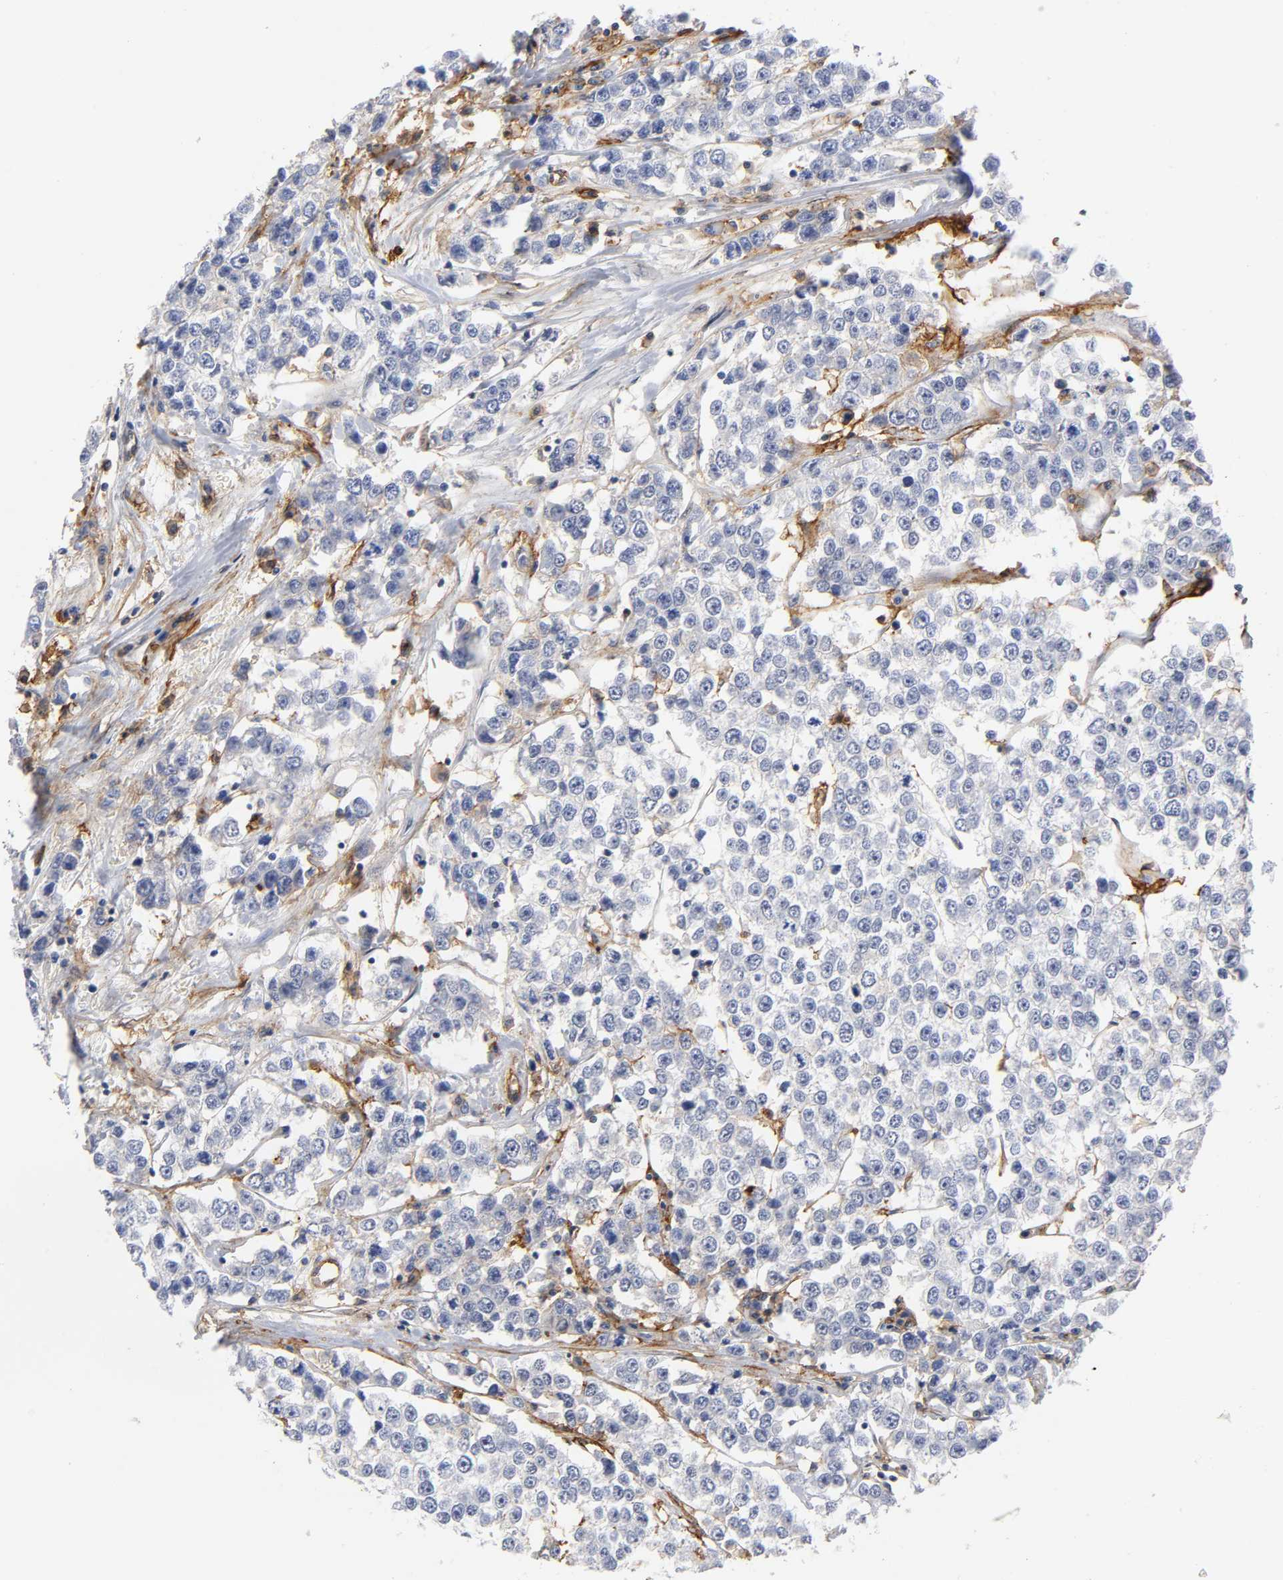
{"staining": {"intensity": "negative", "quantity": "none", "location": "none"}, "tissue": "testis cancer", "cell_type": "Tumor cells", "image_type": "cancer", "snomed": [{"axis": "morphology", "description": "Seminoma, NOS"}, {"axis": "morphology", "description": "Carcinoma, Embryonal, NOS"}, {"axis": "topography", "description": "Testis"}], "caption": "Immunohistochemical staining of human seminoma (testis) exhibits no significant expression in tumor cells.", "gene": "ICAM1", "patient": {"sex": "male", "age": 52}}